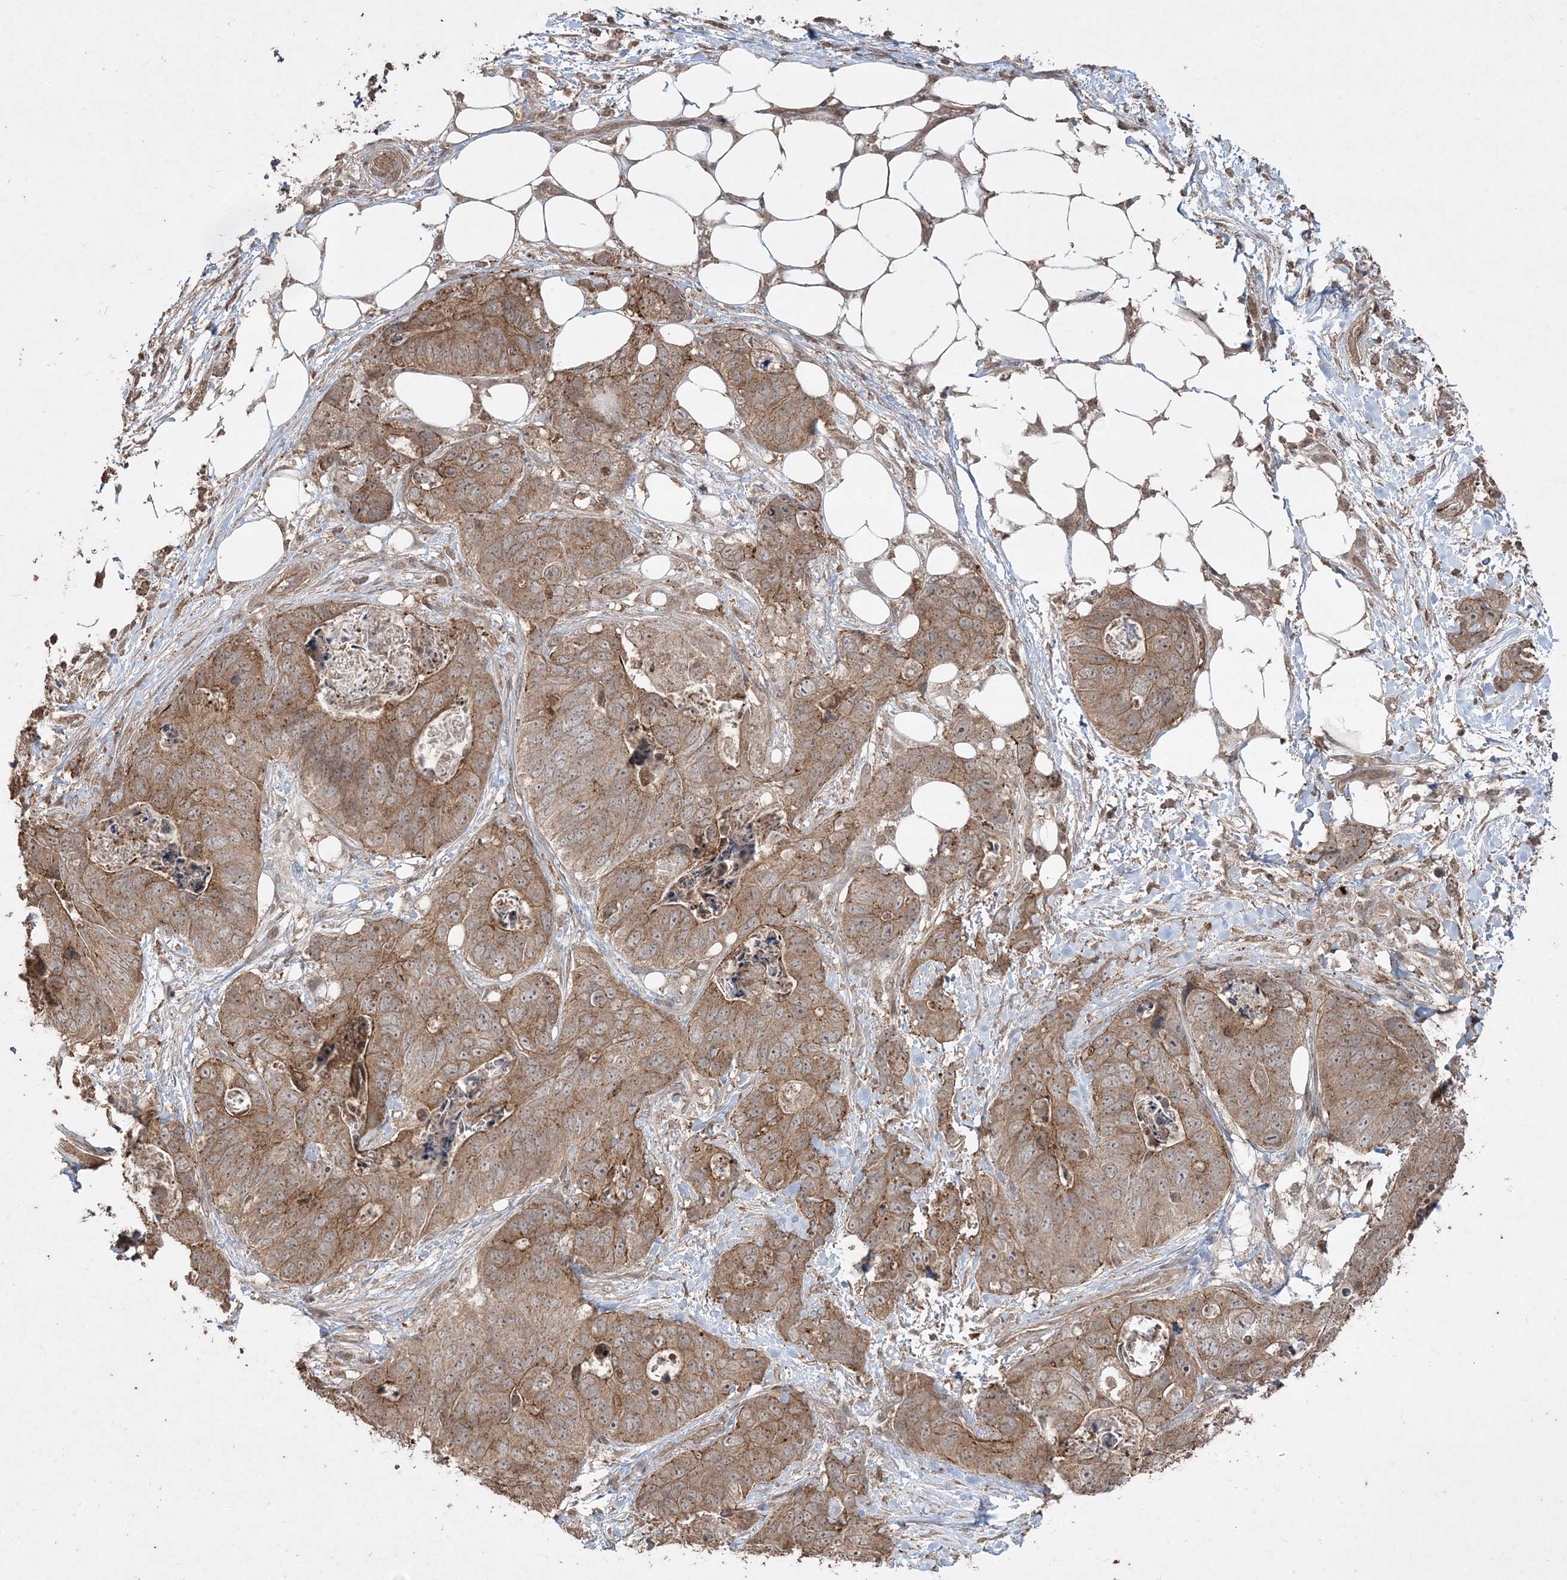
{"staining": {"intensity": "moderate", "quantity": ">75%", "location": "cytoplasmic/membranous"}, "tissue": "stomach cancer", "cell_type": "Tumor cells", "image_type": "cancer", "snomed": [{"axis": "morphology", "description": "Adenocarcinoma, NOS"}, {"axis": "topography", "description": "Stomach"}], "caption": "About >75% of tumor cells in adenocarcinoma (stomach) exhibit moderate cytoplasmic/membranous protein expression as visualized by brown immunohistochemical staining.", "gene": "EHHADH", "patient": {"sex": "female", "age": 89}}